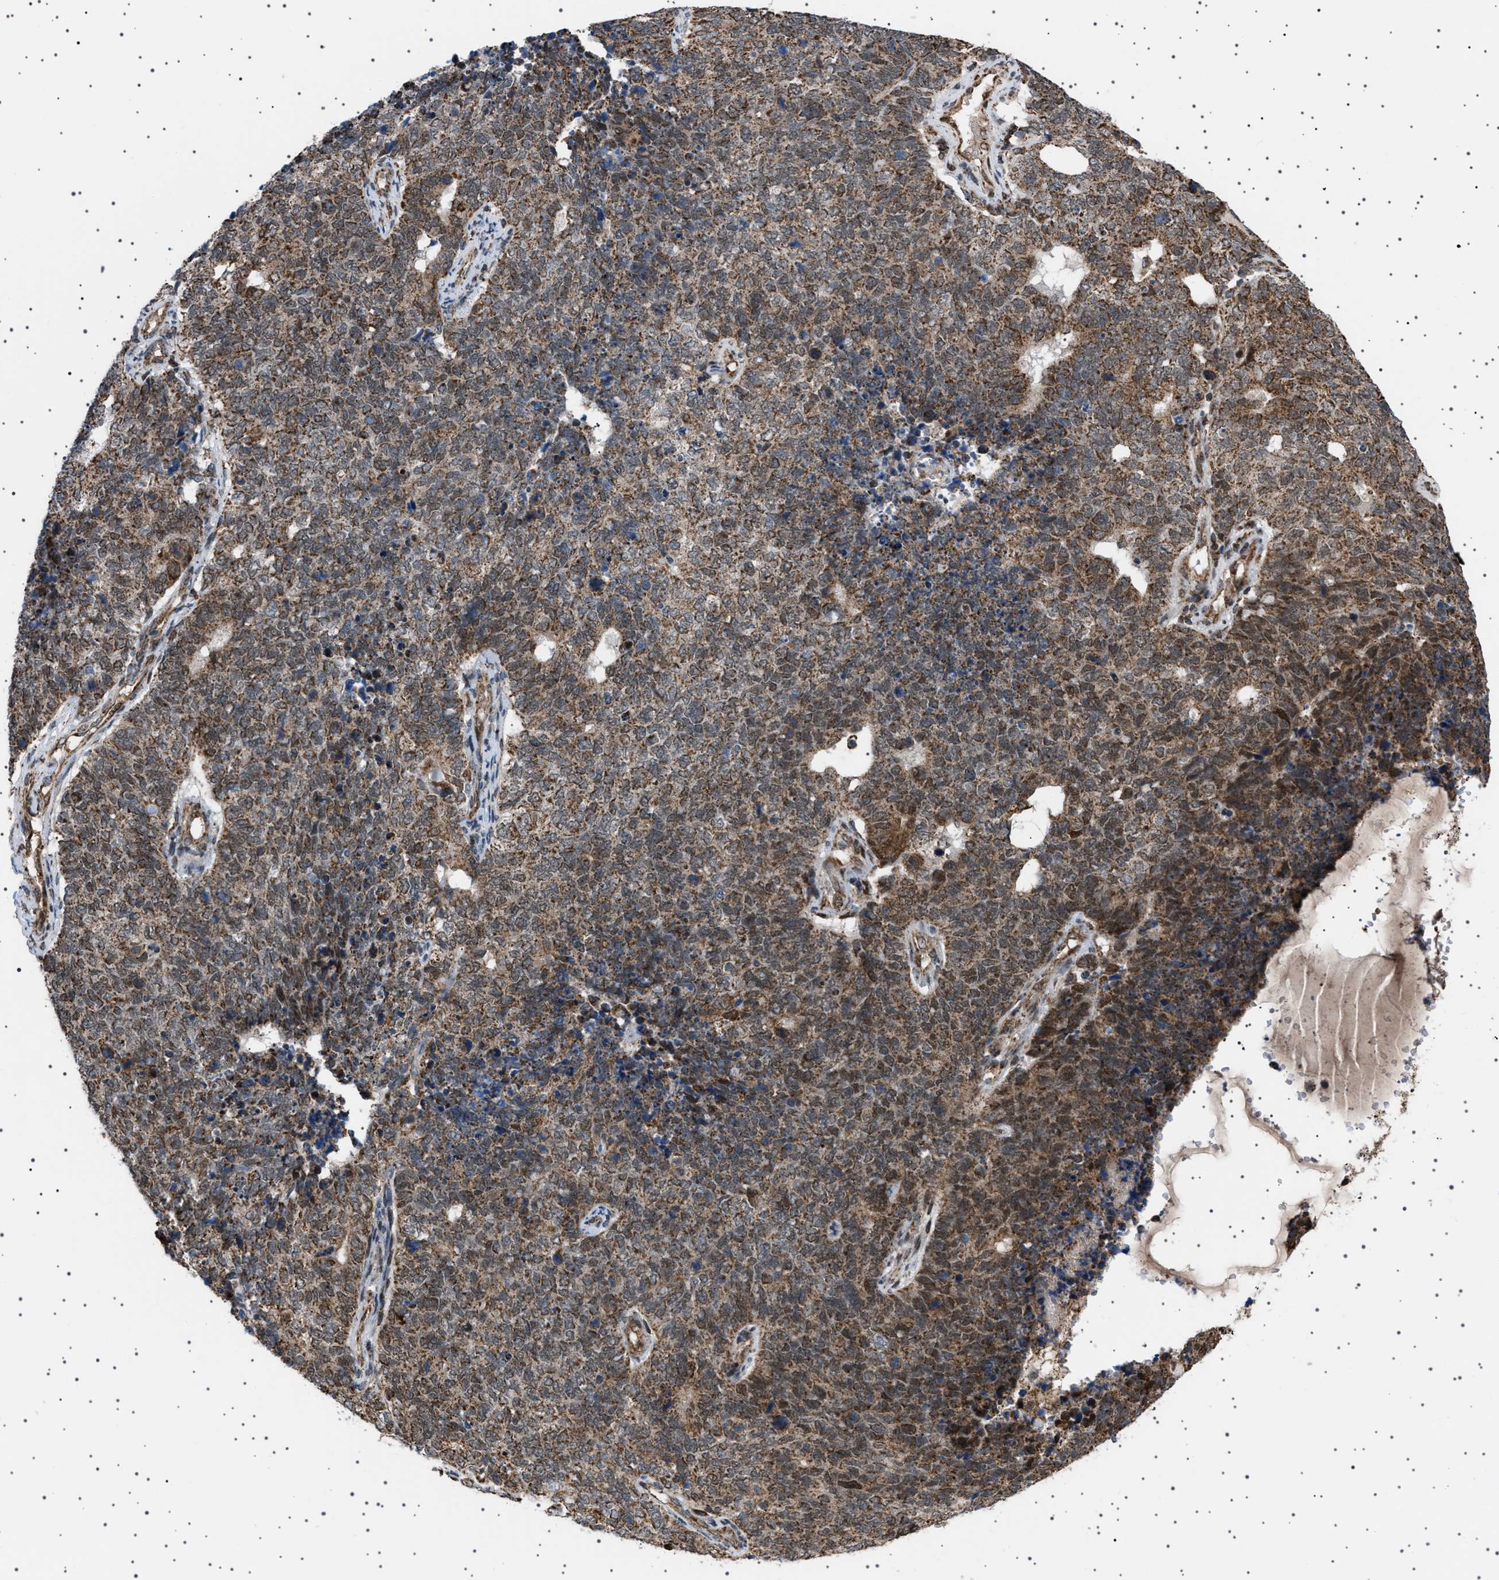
{"staining": {"intensity": "moderate", "quantity": ">75%", "location": "cytoplasmic/membranous,nuclear"}, "tissue": "cervical cancer", "cell_type": "Tumor cells", "image_type": "cancer", "snomed": [{"axis": "morphology", "description": "Squamous cell carcinoma, NOS"}, {"axis": "topography", "description": "Cervix"}], "caption": "Cervical cancer (squamous cell carcinoma) tissue demonstrates moderate cytoplasmic/membranous and nuclear staining in about >75% of tumor cells, visualized by immunohistochemistry.", "gene": "MELK", "patient": {"sex": "female", "age": 63}}